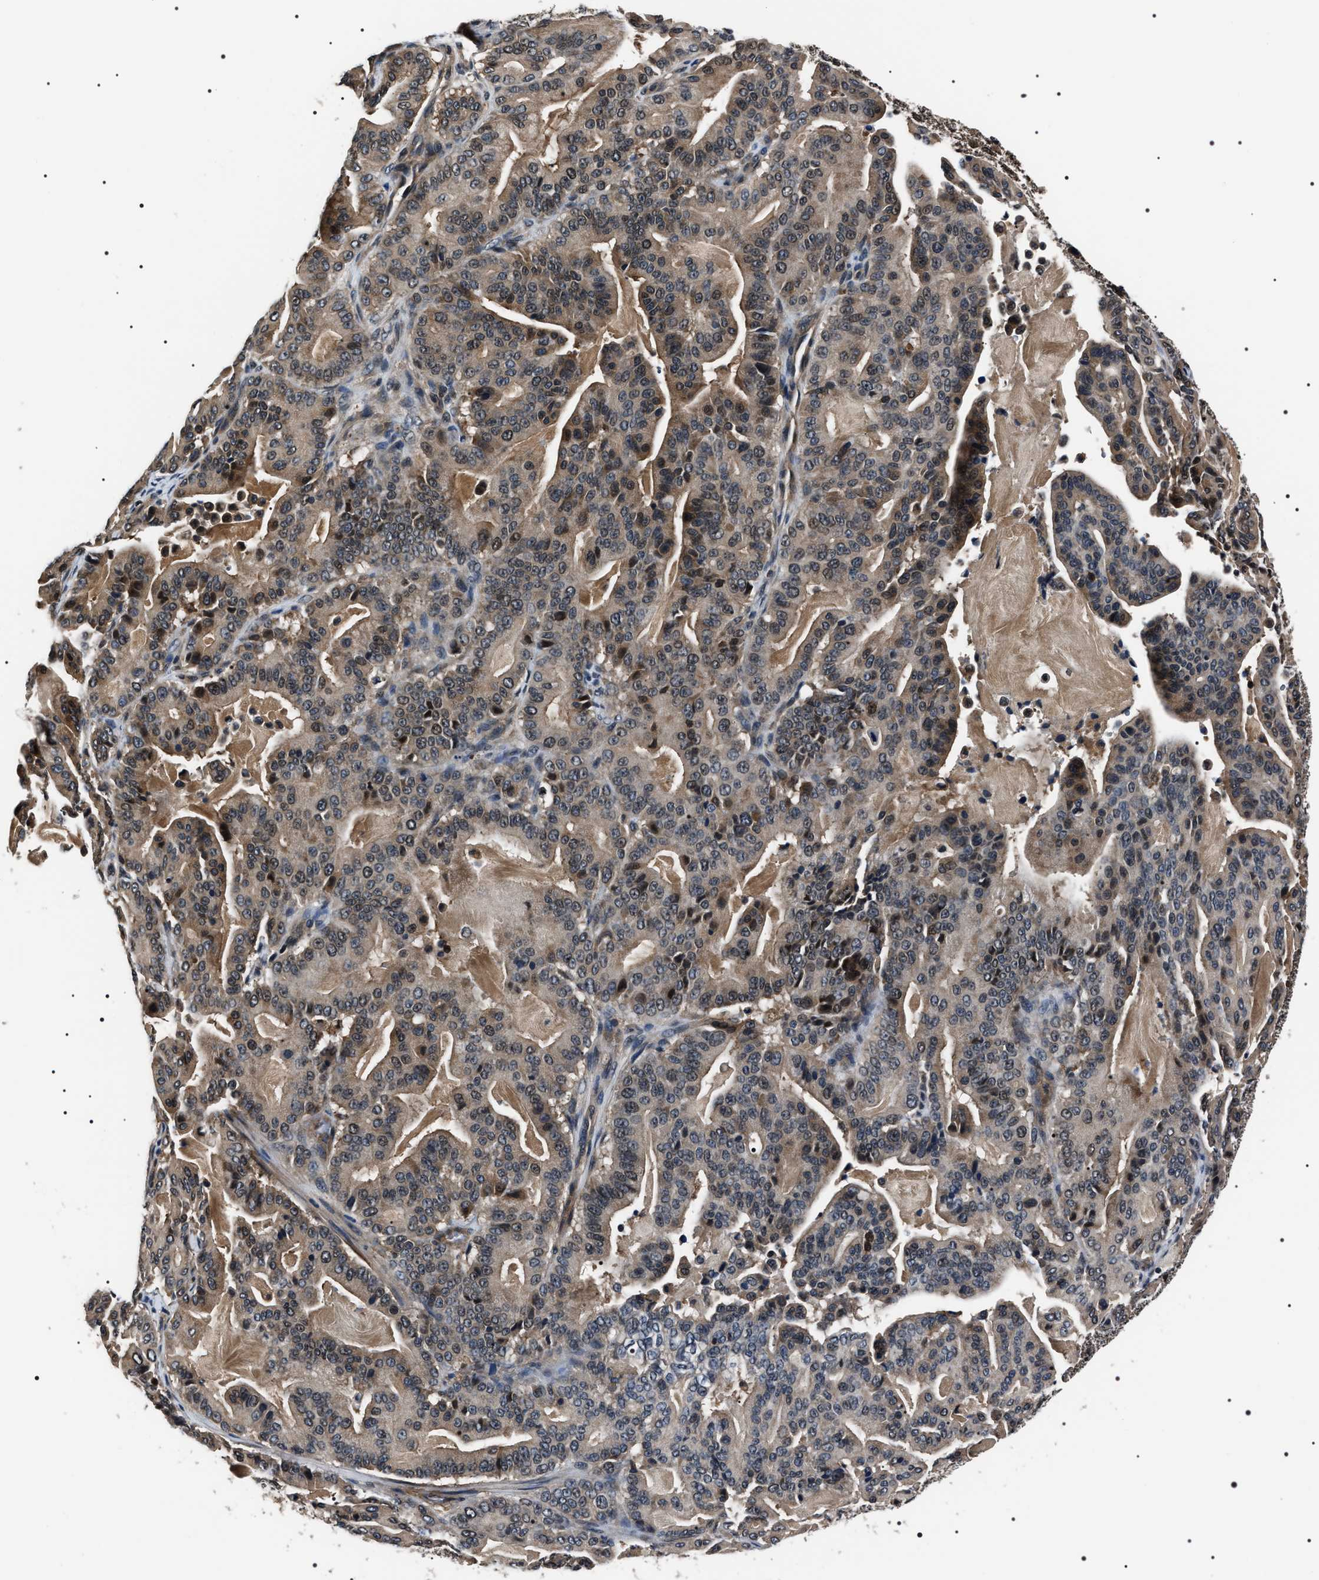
{"staining": {"intensity": "weak", "quantity": "25%-75%", "location": "cytoplasmic/membranous,nuclear"}, "tissue": "pancreatic cancer", "cell_type": "Tumor cells", "image_type": "cancer", "snomed": [{"axis": "morphology", "description": "Adenocarcinoma, NOS"}, {"axis": "topography", "description": "Pancreas"}], "caption": "Immunohistochemistry (IHC) micrograph of human adenocarcinoma (pancreatic) stained for a protein (brown), which shows low levels of weak cytoplasmic/membranous and nuclear expression in about 25%-75% of tumor cells.", "gene": "SIPA1", "patient": {"sex": "male", "age": 63}}